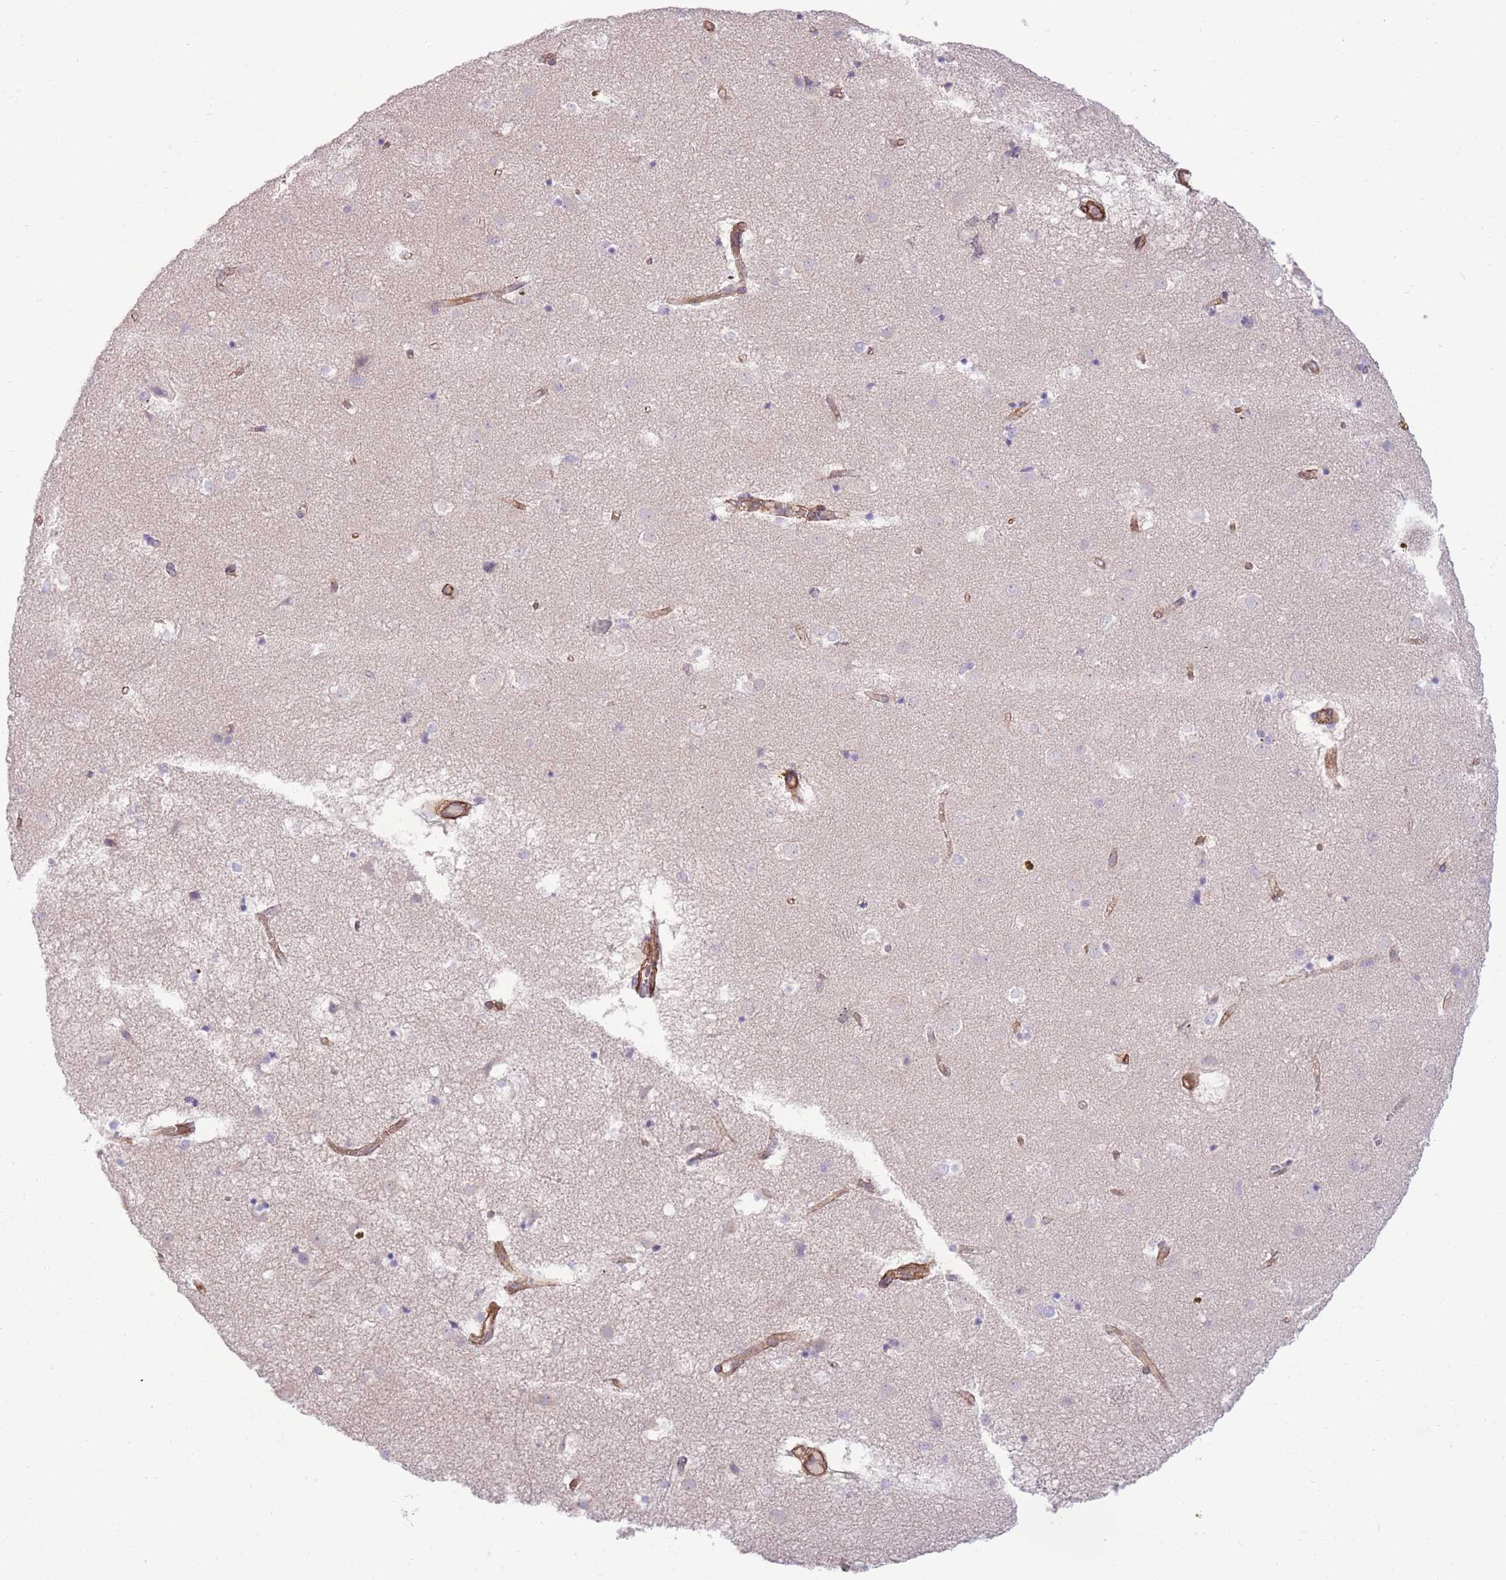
{"staining": {"intensity": "negative", "quantity": "none", "location": "none"}, "tissue": "caudate", "cell_type": "Glial cells", "image_type": "normal", "snomed": [{"axis": "morphology", "description": "Normal tissue, NOS"}, {"axis": "topography", "description": "Lateral ventricle wall"}], "caption": "The histopathology image reveals no staining of glial cells in unremarkable caudate.", "gene": "RGS11", "patient": {"sex": "male", "age": 70}}